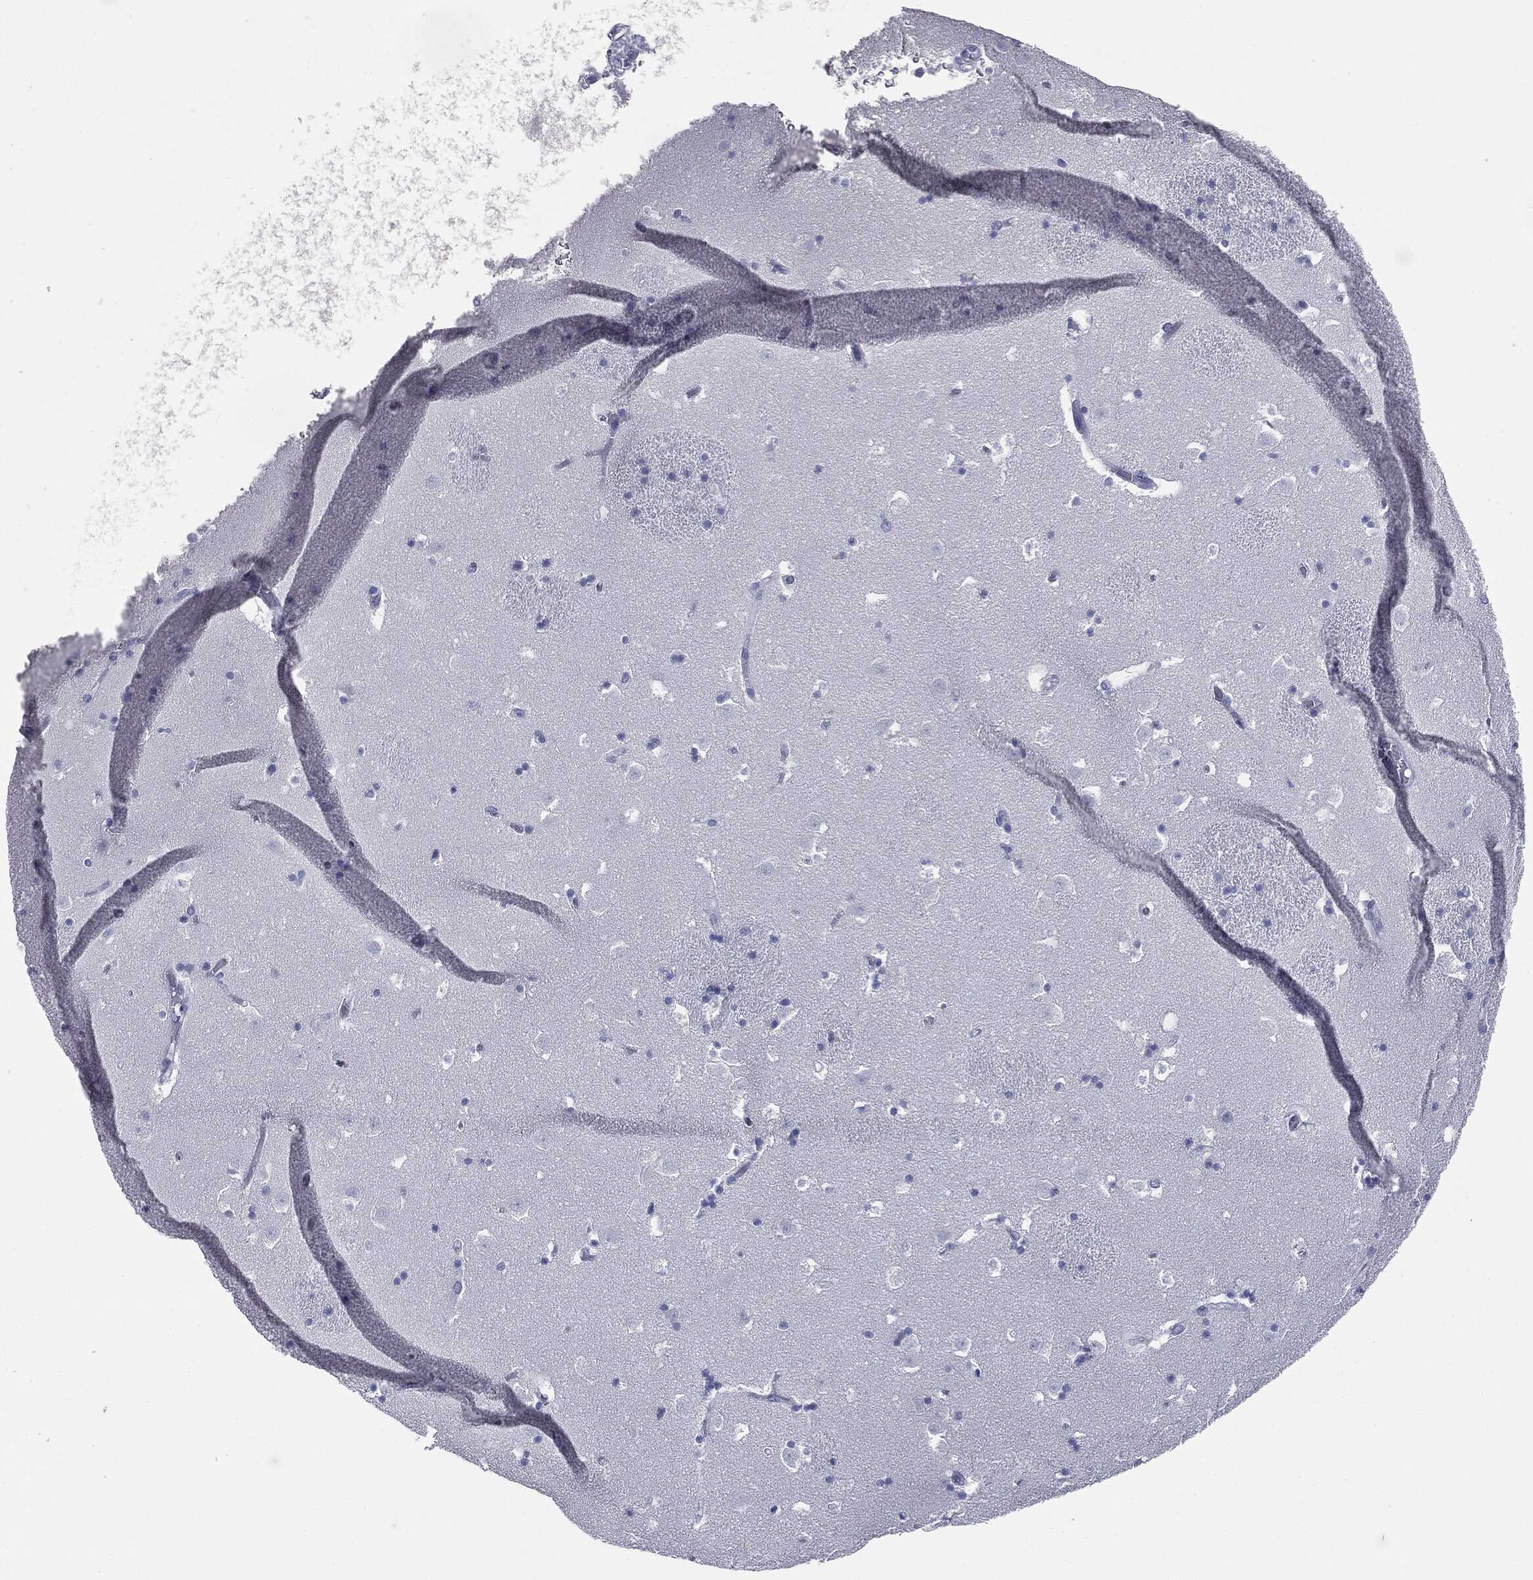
{"staining": {"intensity": "negative", "quantity": "none", "location": "none"}, "tissue": "caudate", "cell_type": "Glial cells", "image_type": "normal", "snomed": [{"axis": "morphology", "description": "Normal tissue, NOS"}, {"axis": "topography", "description": "Lateral ventricle wall"}], "caption": "High power microscopy photomicrograph of an immunohistochemistry histopathology image of unremarkable caudate, revealing no significant positivity in glial cells.", "gene": "ATP2A1", "patient": {"sex": "female", "age": 42}}